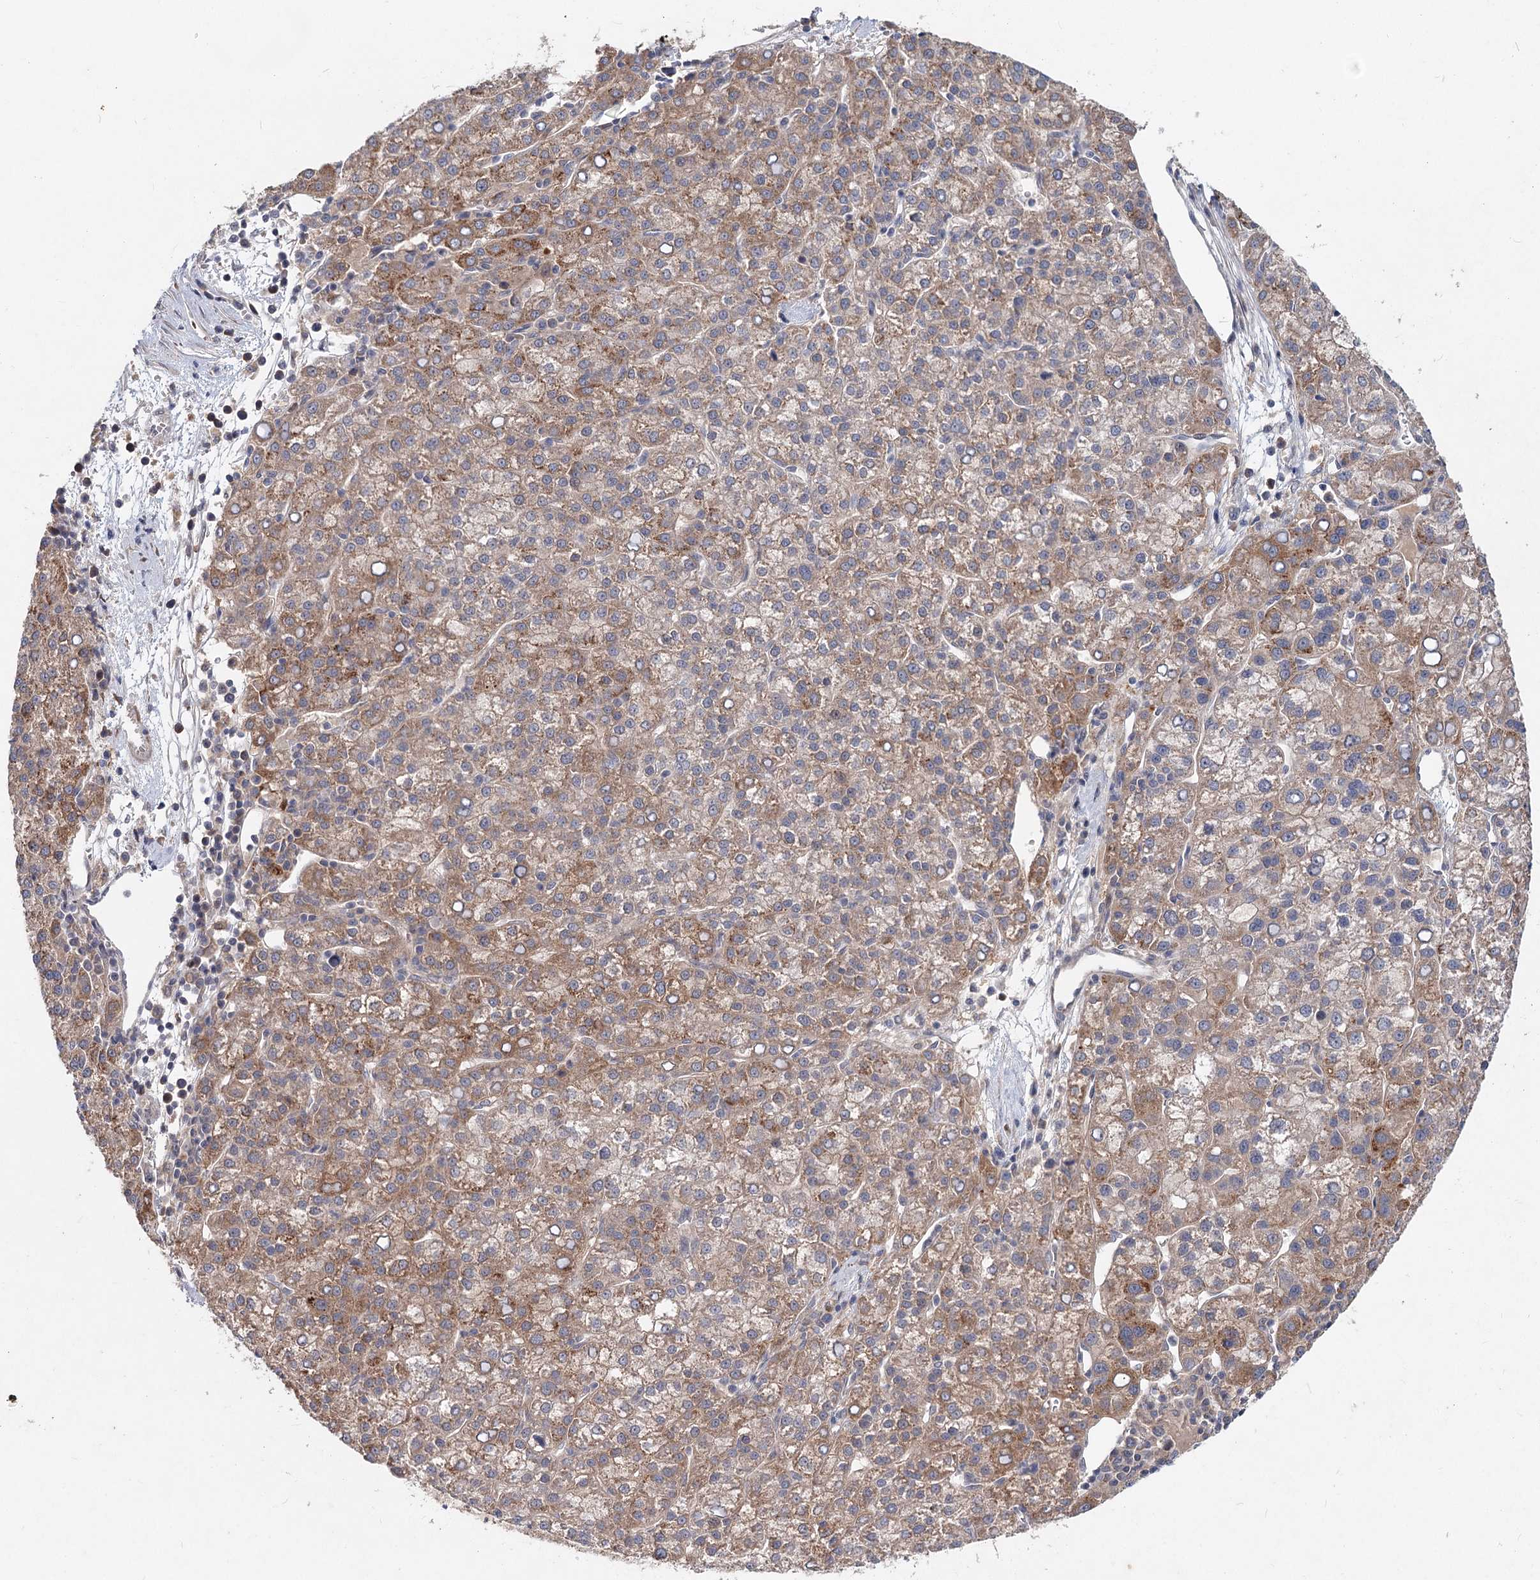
{"staining": {"intensity": "moderate", "quantity": ">75%", "location": "cytoplasmic/membranous"}, "tissue": "liver cancer", "cell_type": "Tumor cells", "image_type": "cancer", "snomed": [{"axis": "morphology", "description": "Carcinoma, Hepatocellular, NOS"}, {"axis": "topography", "description": "Liver"}], "caption": "Human liver cancer (hepatocellular carcinoma) stained for a protein (brown) reveals moderate cytoplasmic/membranous positive positivity in about >75% of tumor cells.", "gene": "AP3B1", "patient": {"sex": "female", "age": 58}}